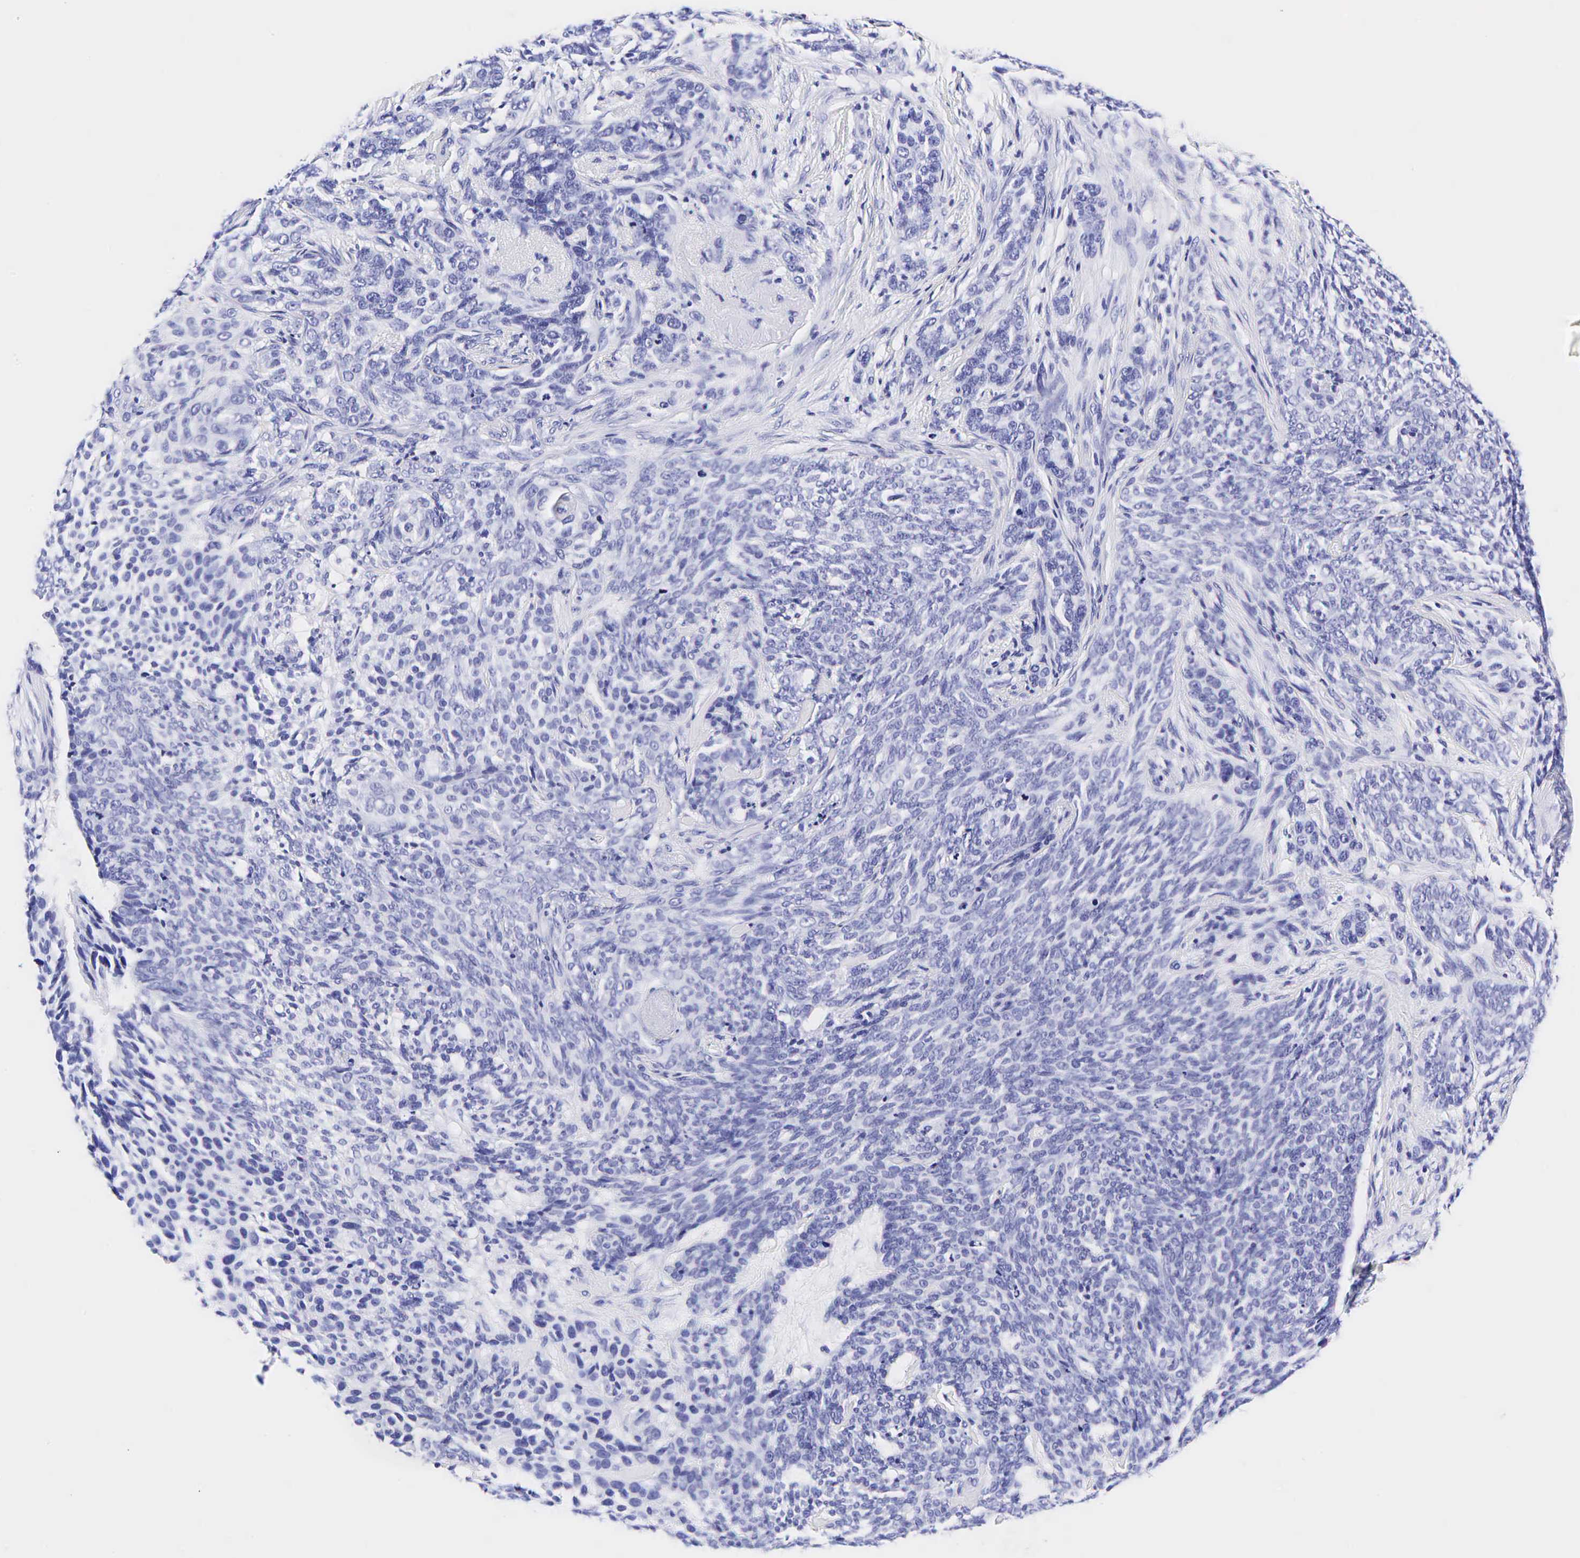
{"staining": {"intensity": "negative", "quantity": "none", "location": "none"}, "tissue": "skin cancer", "cell_type": "Tumor cells", "image_type": "cancer", "snomed": [{"axis": "morphology", "description": "Basal cell carcinoma"}, {"axis": "topography", "description": "Skin"}], "caption": "This is an IHC image of human skin cancer (basal cell carcinoma). There is no expression in tumor cells.", "gene": "GAST", "patient": {"sex": "male", "age": 89}}